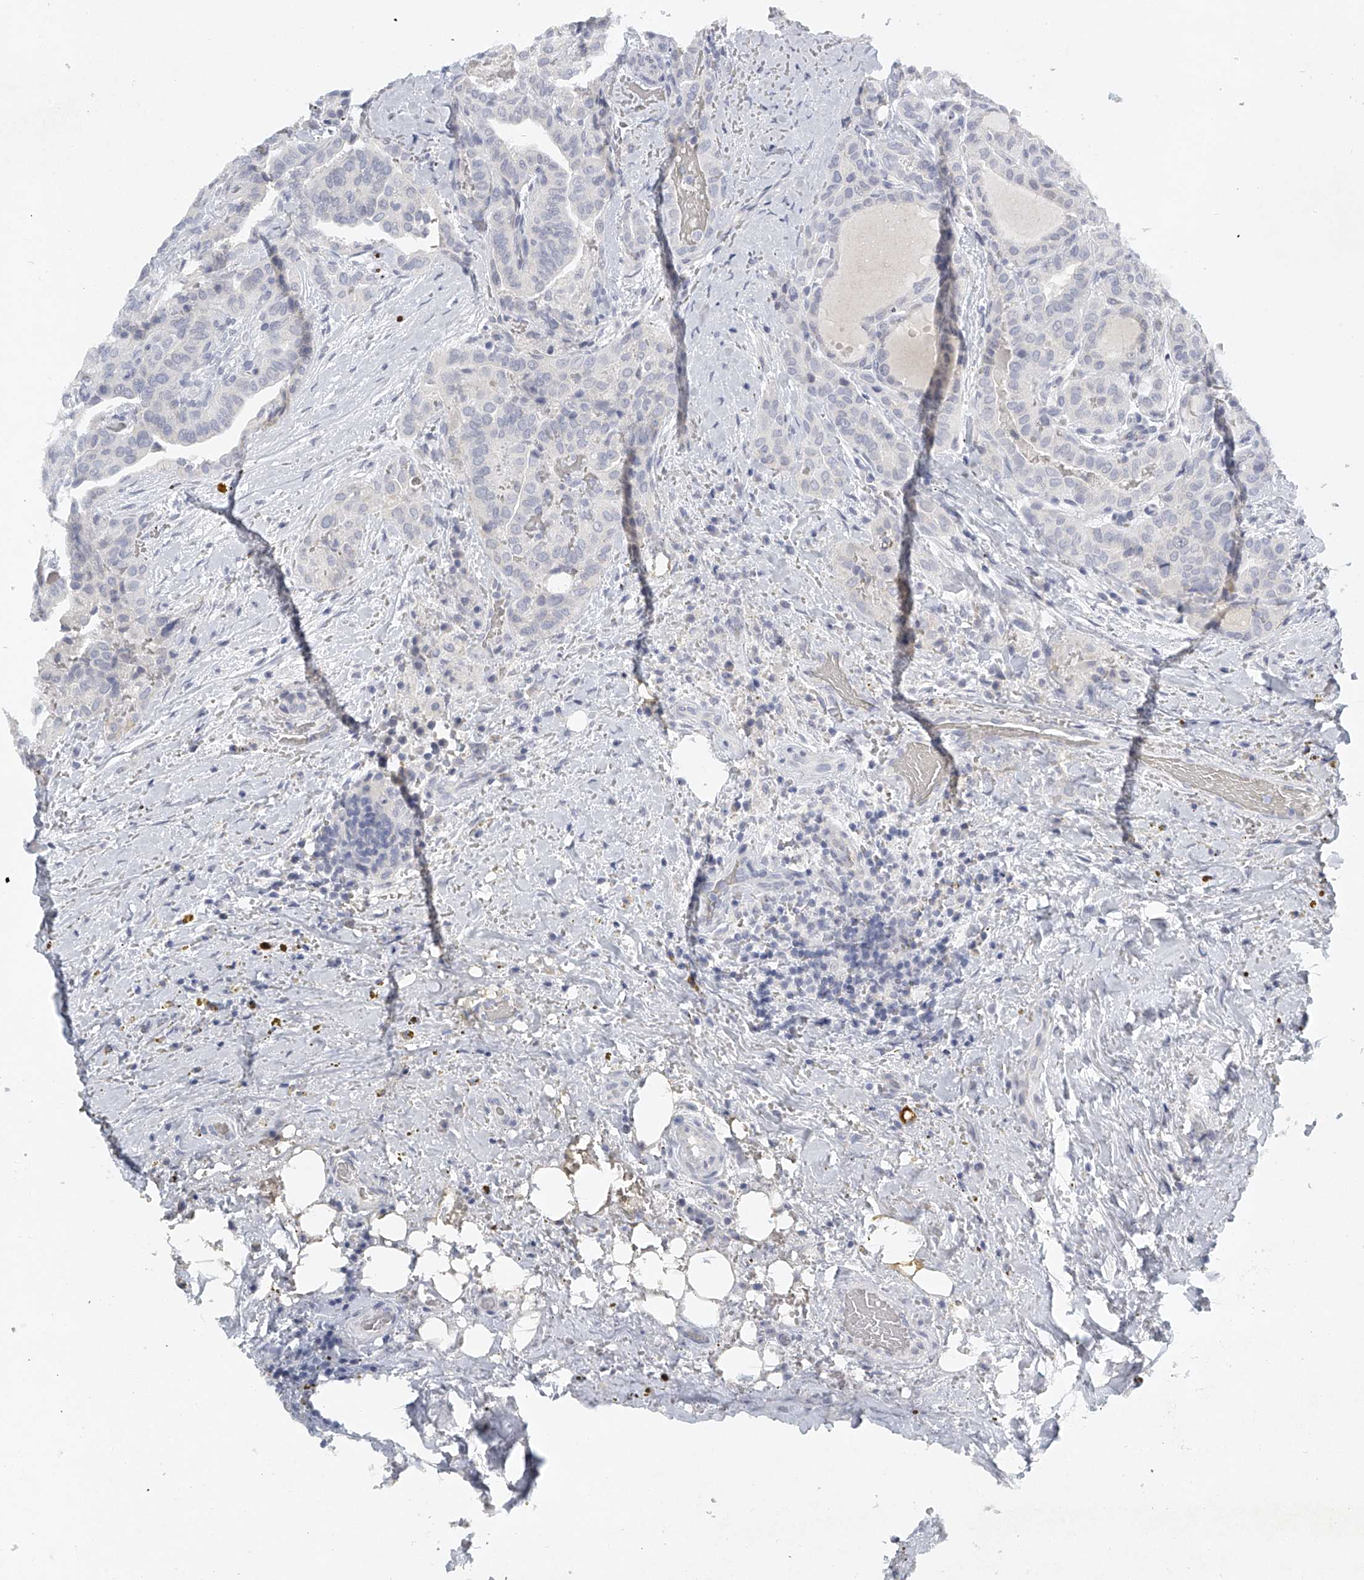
{"staining": {"intensity": "negative", "quantity": "none", "location": "none"}, "tissue": "thyroid cancer", "cell_type": "Tumor cells", "image_type": "cancer", "snomed": [{"axis": "morphology", "description": "Papillary adenocarcinoma, NOS"}, {"axis": "topography", "description": "Thyroid gland"}], "caption": "This image is of thyroid papillary adenocarcinoma stained with IHC to label a protein in brown with the nuclei are counter-stained blue. There is no positivity in tumor cells.", "gene": "FAT2", "patient": {"sex": "male", "age": 77}}